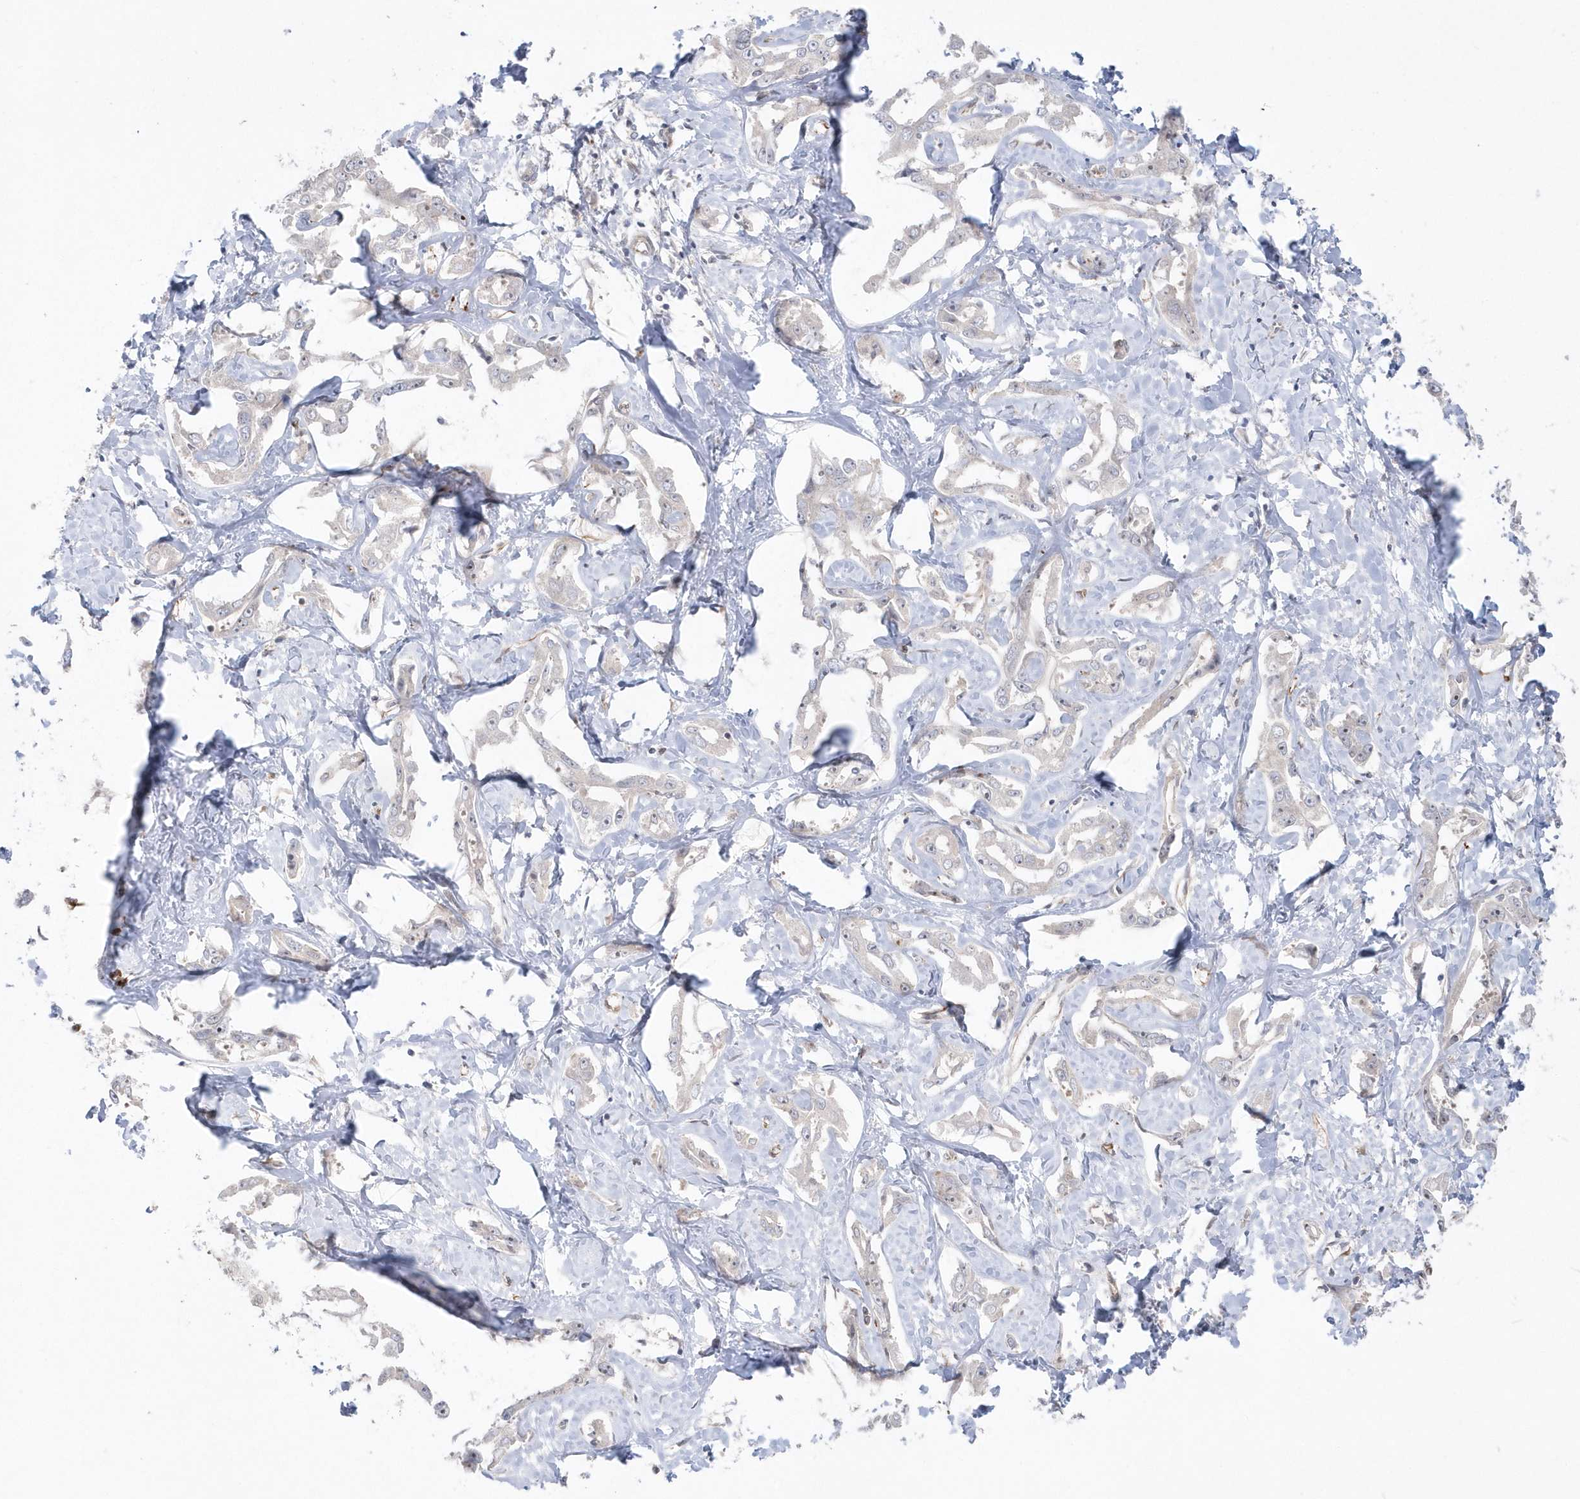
{"staining": {"intensity": "negative", "quantity": "none", "location": "none"}, "tissue": "liver cancer", "cell_type": "Tumor cells", "image_type": "cancer", "snomed": [{"axis": "morphology", "description": "Cholangiocarcinoma"}, {"axis": "topography", "description": "Liver"}], "caption": "Tumor cells show no significant positivity in liver cancer (cholangiocarcinoma). (Brightfield microscopy of DAB (3,3'-diaminobenzidine) immunohistochemistry at high magnification).", "gene": "DHX57", "patient": {"sex": "male", "age": 59}}